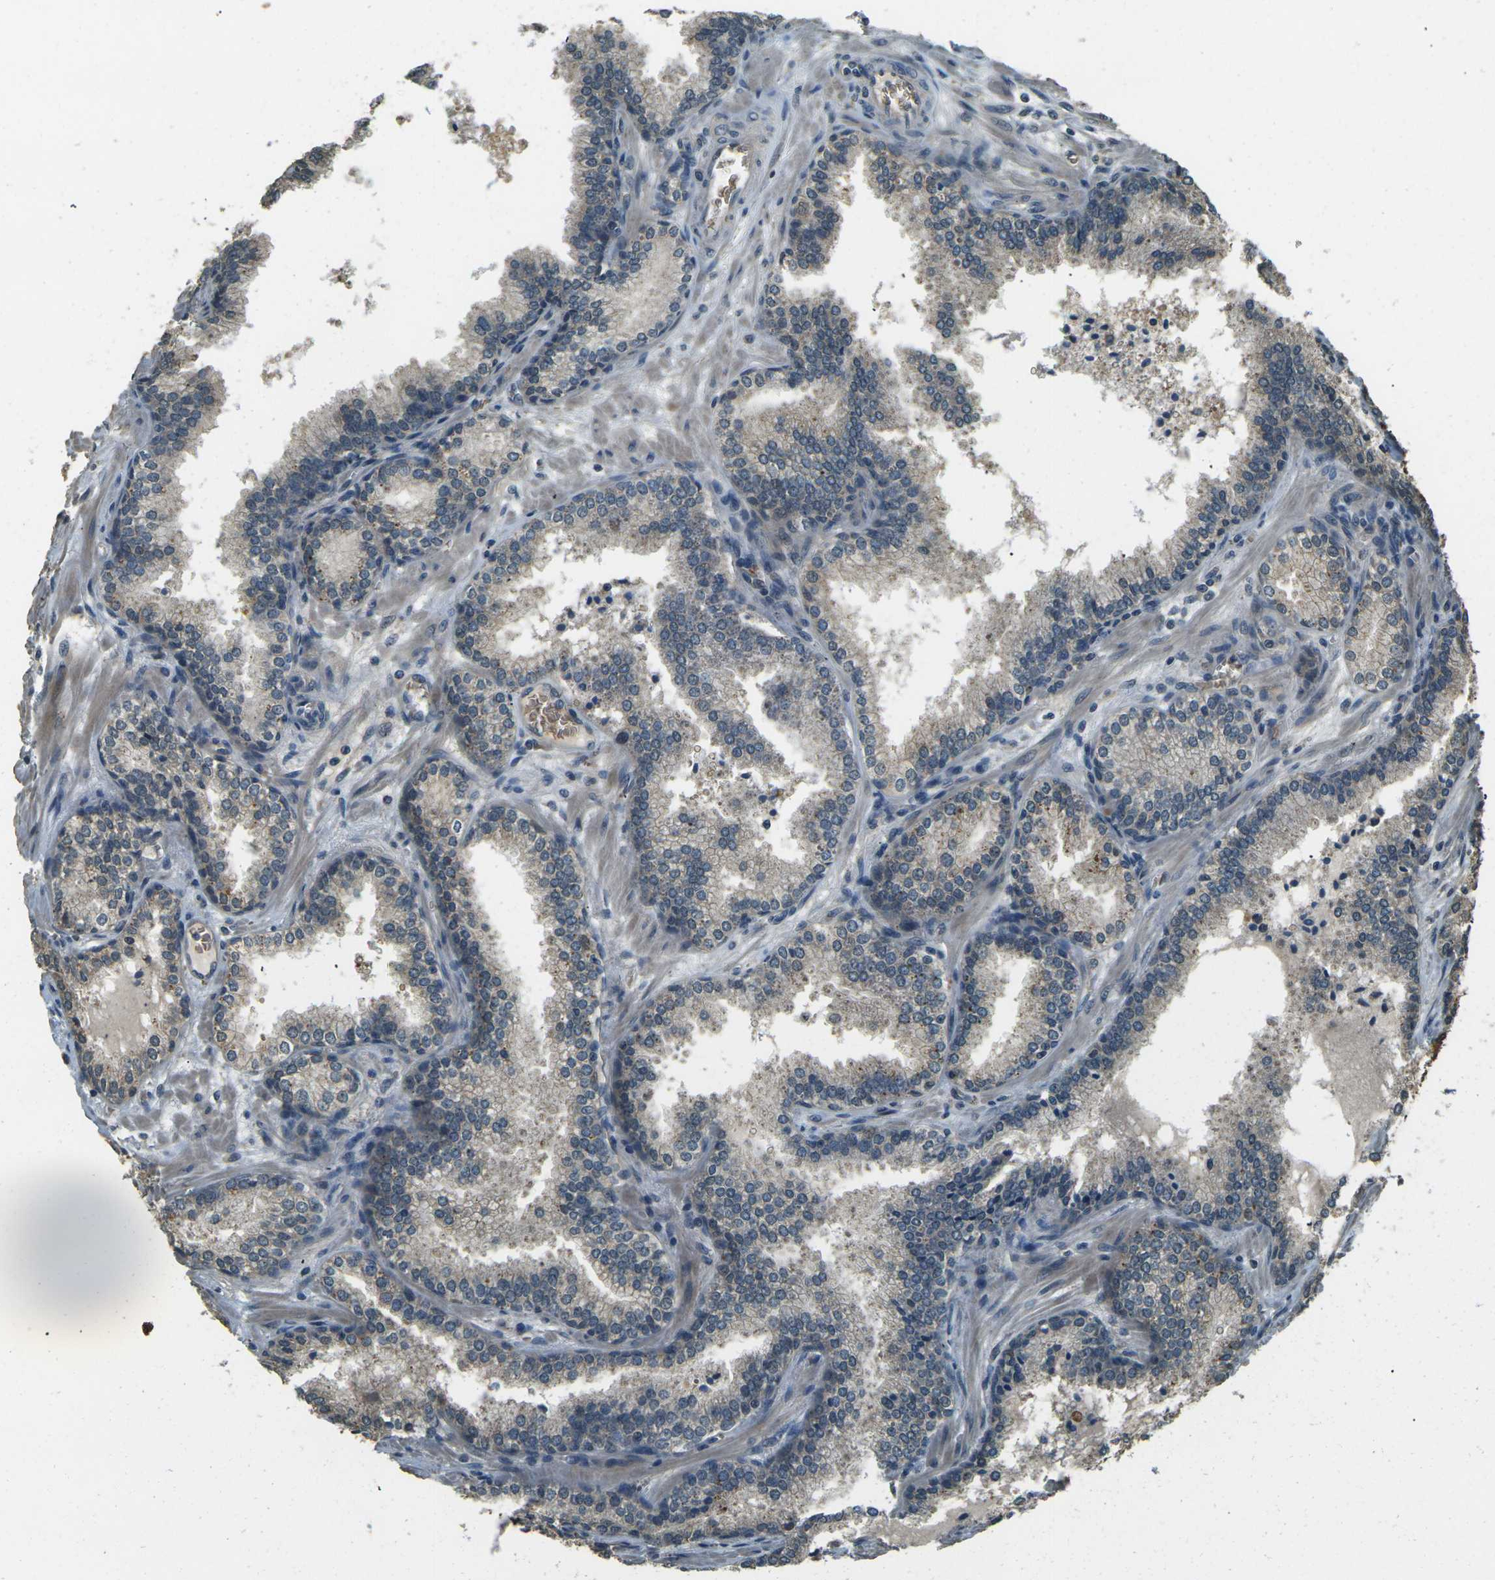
{"staining": {"intensity": "weak", "quantity": ">75%", "location": "cytoplasmic/membranous"}, "tissue": "prostate cancer", "cell_type": "Tumor cells", "image_type": "cancer", "snomed": [{"axis": "morphology", "description": "Adenocarcinoma, Low grade"}, {"axis": "topography", "description": "Prostate"}], "caption": "A high-resolution photomicrograph shows IHC staining of low-grade adenocarcinoma (prostate), which demonstrates weak cytoplasmic/membranous staining in approximately >75% of tumor cells.", "gene": "TOR1A", "patient": {"sex": "male", "age": 60}}